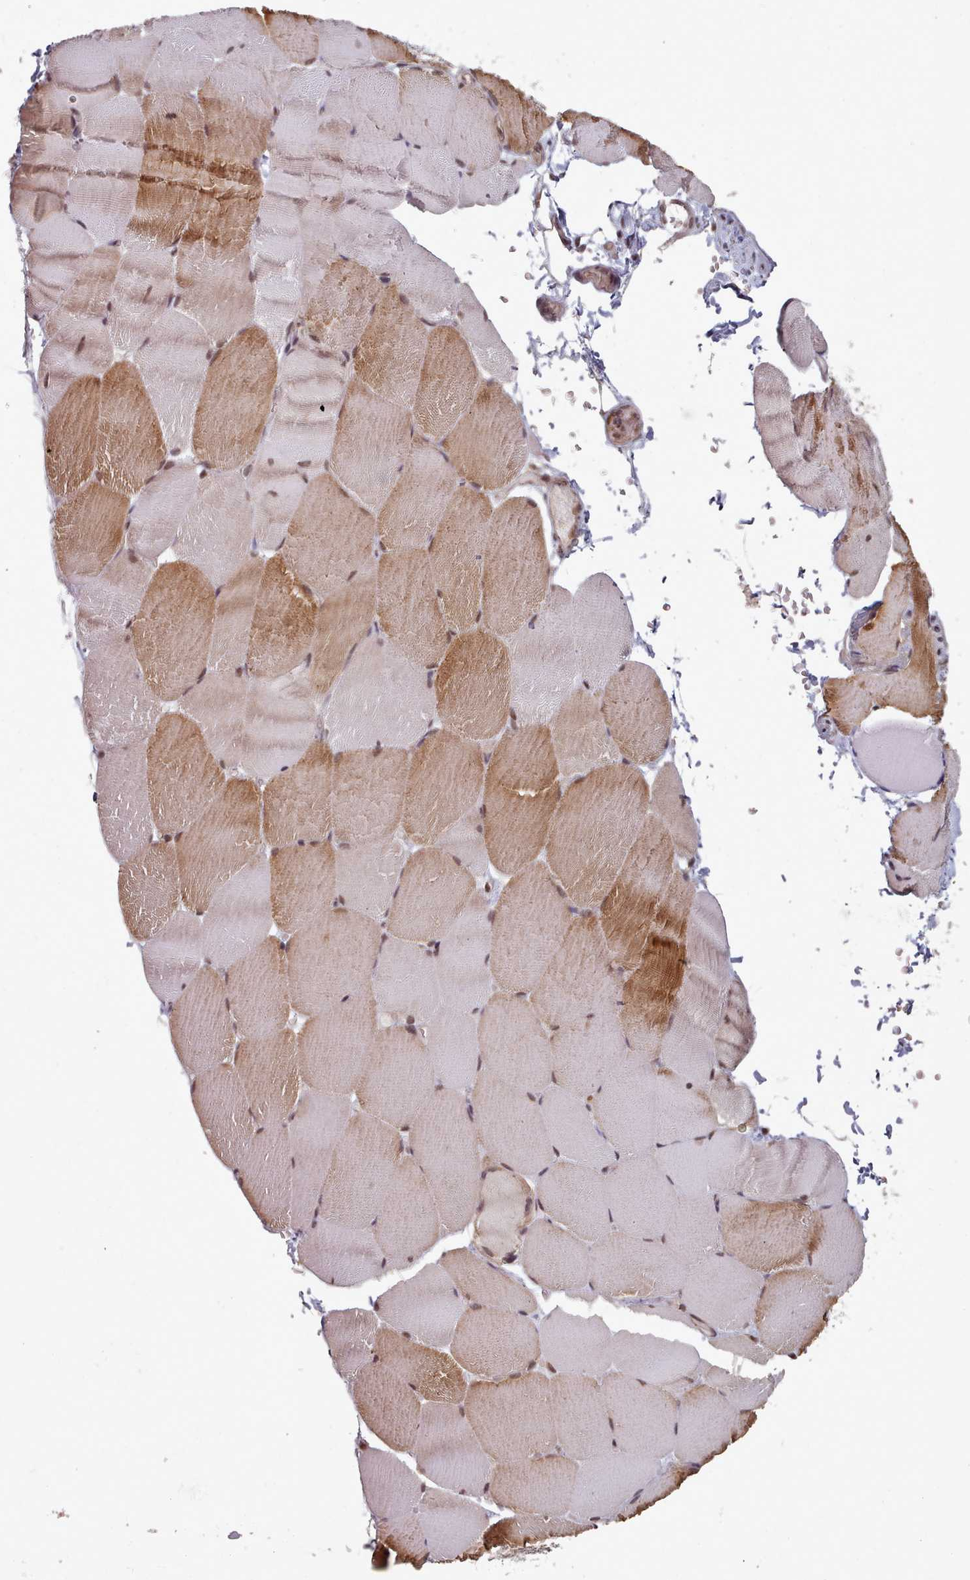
{"staining": {"intensity": "weak", "quantity": "25%-75%", "location": "cytoplasmic/membranous,nuclear"}, "tissue": "skeletal muscle", "cell_type": "Myocytes", "image_type": "normal", "snomed": [{"axis": "morphology", "description": "Normal tissue, NOS"}, {"axis": "topography", "description": "Skeletal muscle"}, {"axis": "topography", "description": "Parathyroid gland"}], "caption": "An immunohistochemistry histopathology image of benign tissue is shown. Protein staining in brown highlights weak cytoplasmic/membranous,nuclear positivity in skeletal muscle within myocytes. (IHC, brightfield microscopy, high magnification).", "gene": "DHX8", "patient": {"sex": "female", "age": 37}}